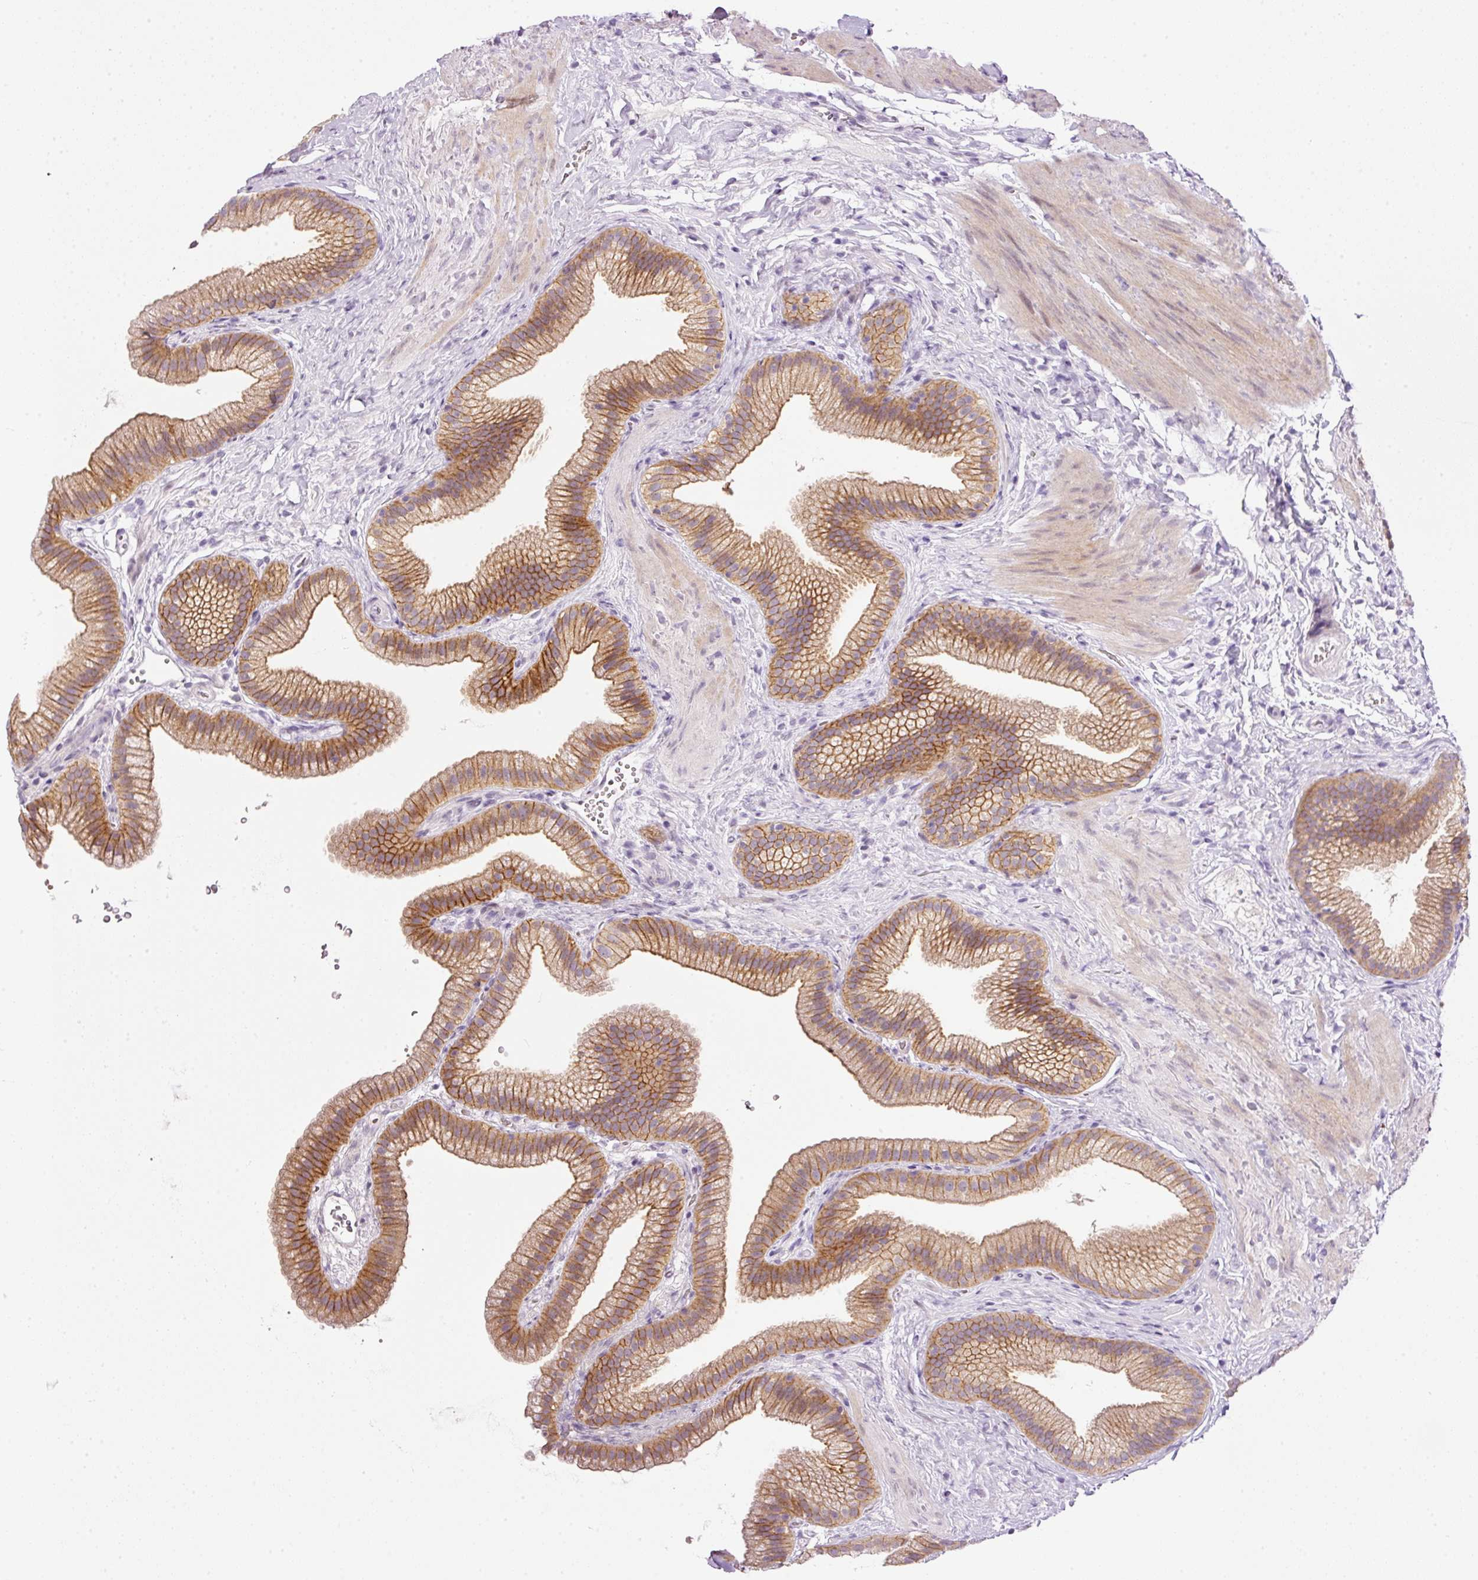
{"staining": {"intensity": "moderate", "quantity": ">75%", "location": "cytoplasmic/membranous"}, "tissue": "gallbladder", "cell_type": "Glandular cells", "image_type": "normal", "snomed": [{"axis": "morphology", "description": "Normal tissue, NOS"}, {"axis": "topography", "description": "Gallbladder"}], "caption": "A medium amount of moderate cytoplasmic/membranous staining is seen in about >75% of glandular cells in normal gallbladder. The protein is shown in brown color, while the nuclei are stained blue.", "gene": "SRC", "patient": {"sex": "female", "age": 63}}